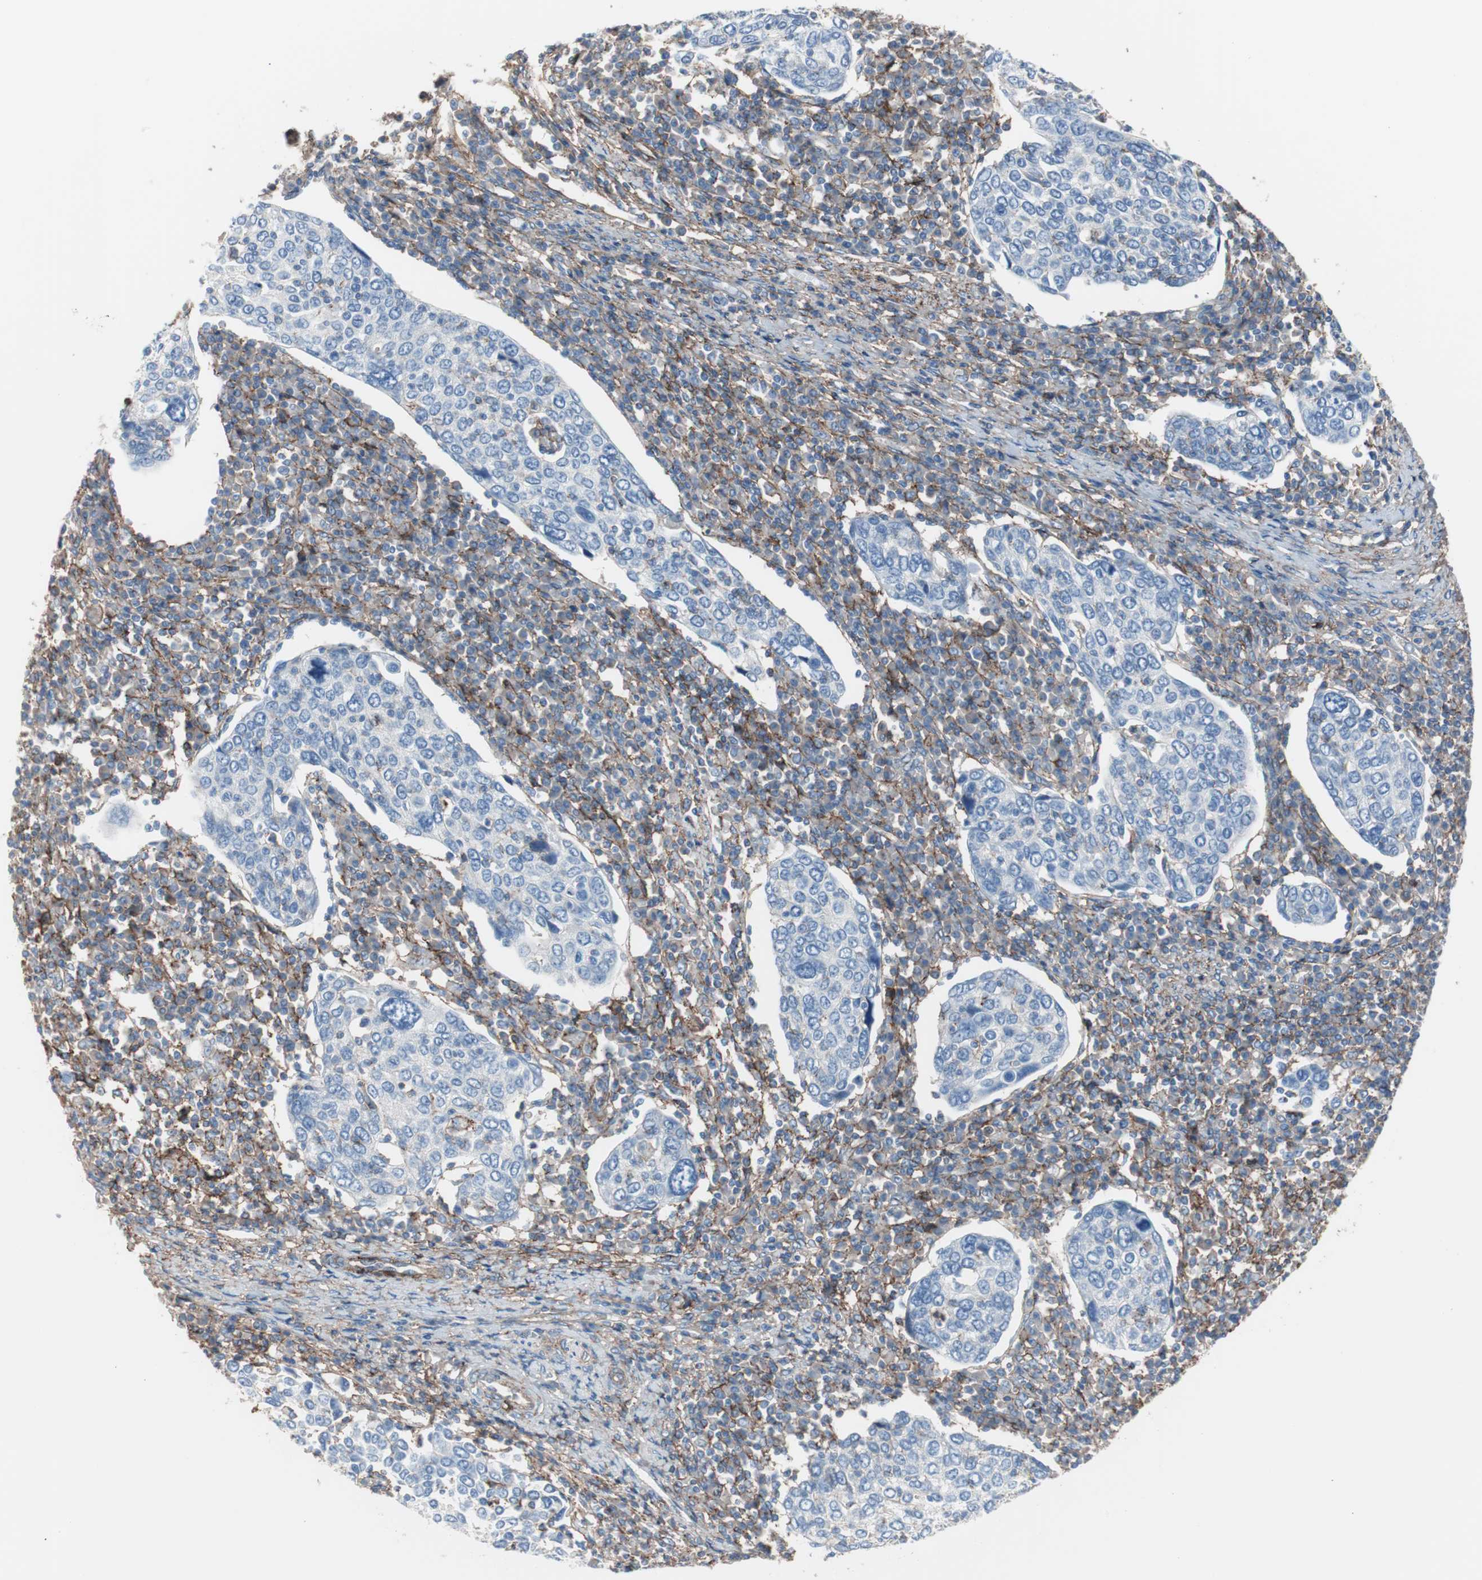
{"staining": {"intensity": "negative", "quantity": "none", "location": "none"}, "tissue": "cervical cancer", "cell_type": "Tumor cells", "image_type": "cancer", "snomed": [{"axis": "morphology", "description": "Squamous cell carcinoma, NOS"}, {"axis": "topography", "description": "Cervix"}], "caption": "There is no significant expression in tumor cells of cervical cancer (squamous cell carcinoma).", "gene": "CD81", "patient": {"sex": "female", "age": 40}}